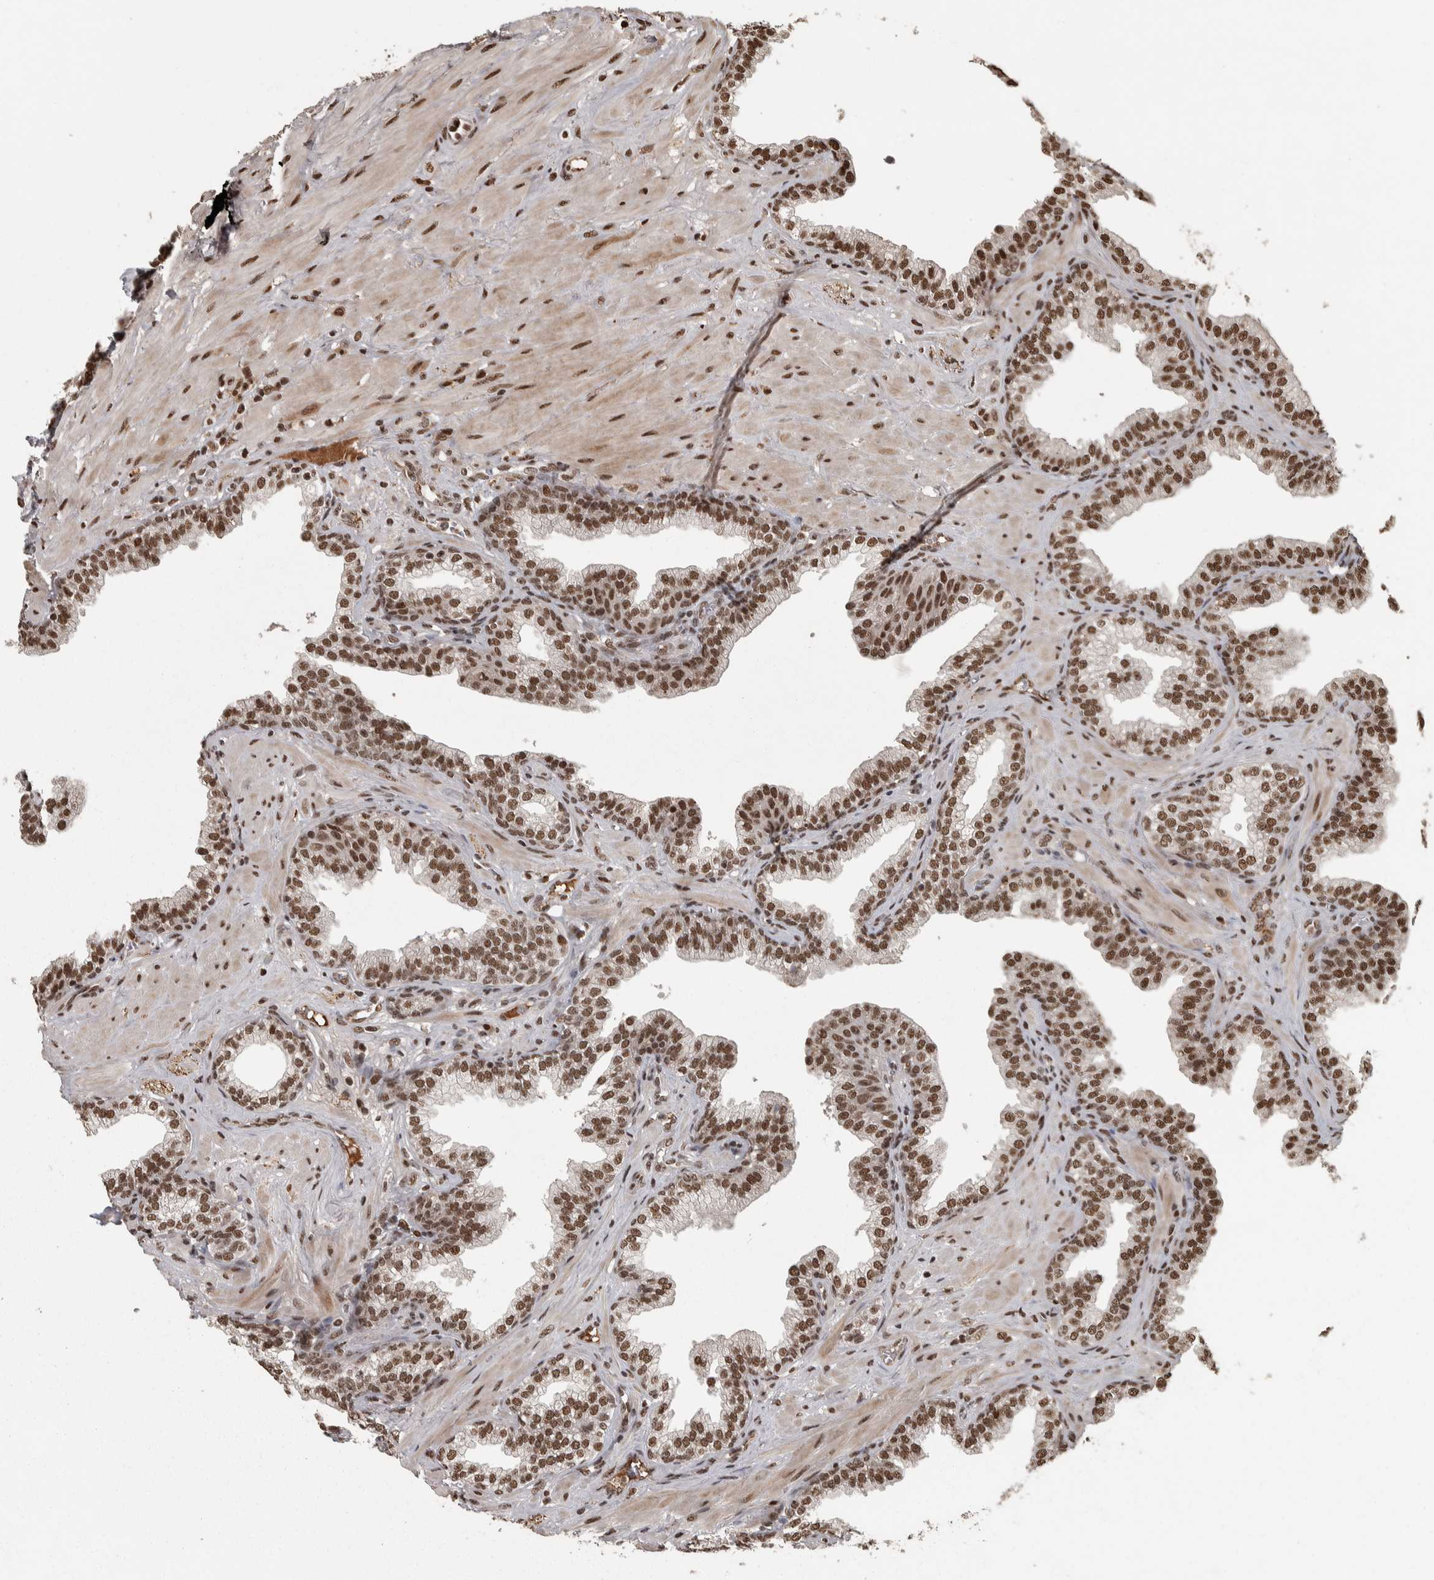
{"staining": {"intensity": "moderate", "quantity": ">75%", "location": "cytoplasmic/membranous"}, "tissue": "prostate cancer", "cell_type": "Tumor cells", "image_type": "cancer", "snomed": [{"axis": "morphology", "description": "Adenocarcinoma, High grade"}, {"axis": "topography", "description": "Prostate"}], "caption": "A histopathology image of prostate cancer stained for a protein displays moderate cytoplasmic/membranous brown staining in tumor cells. (Stains: DAB in brown, nuclei in blue, Microscopy: brightfield microscopy at high magnification).", "gene": "ZFHX4", "patient": {"sex": "male", "age": 52}}